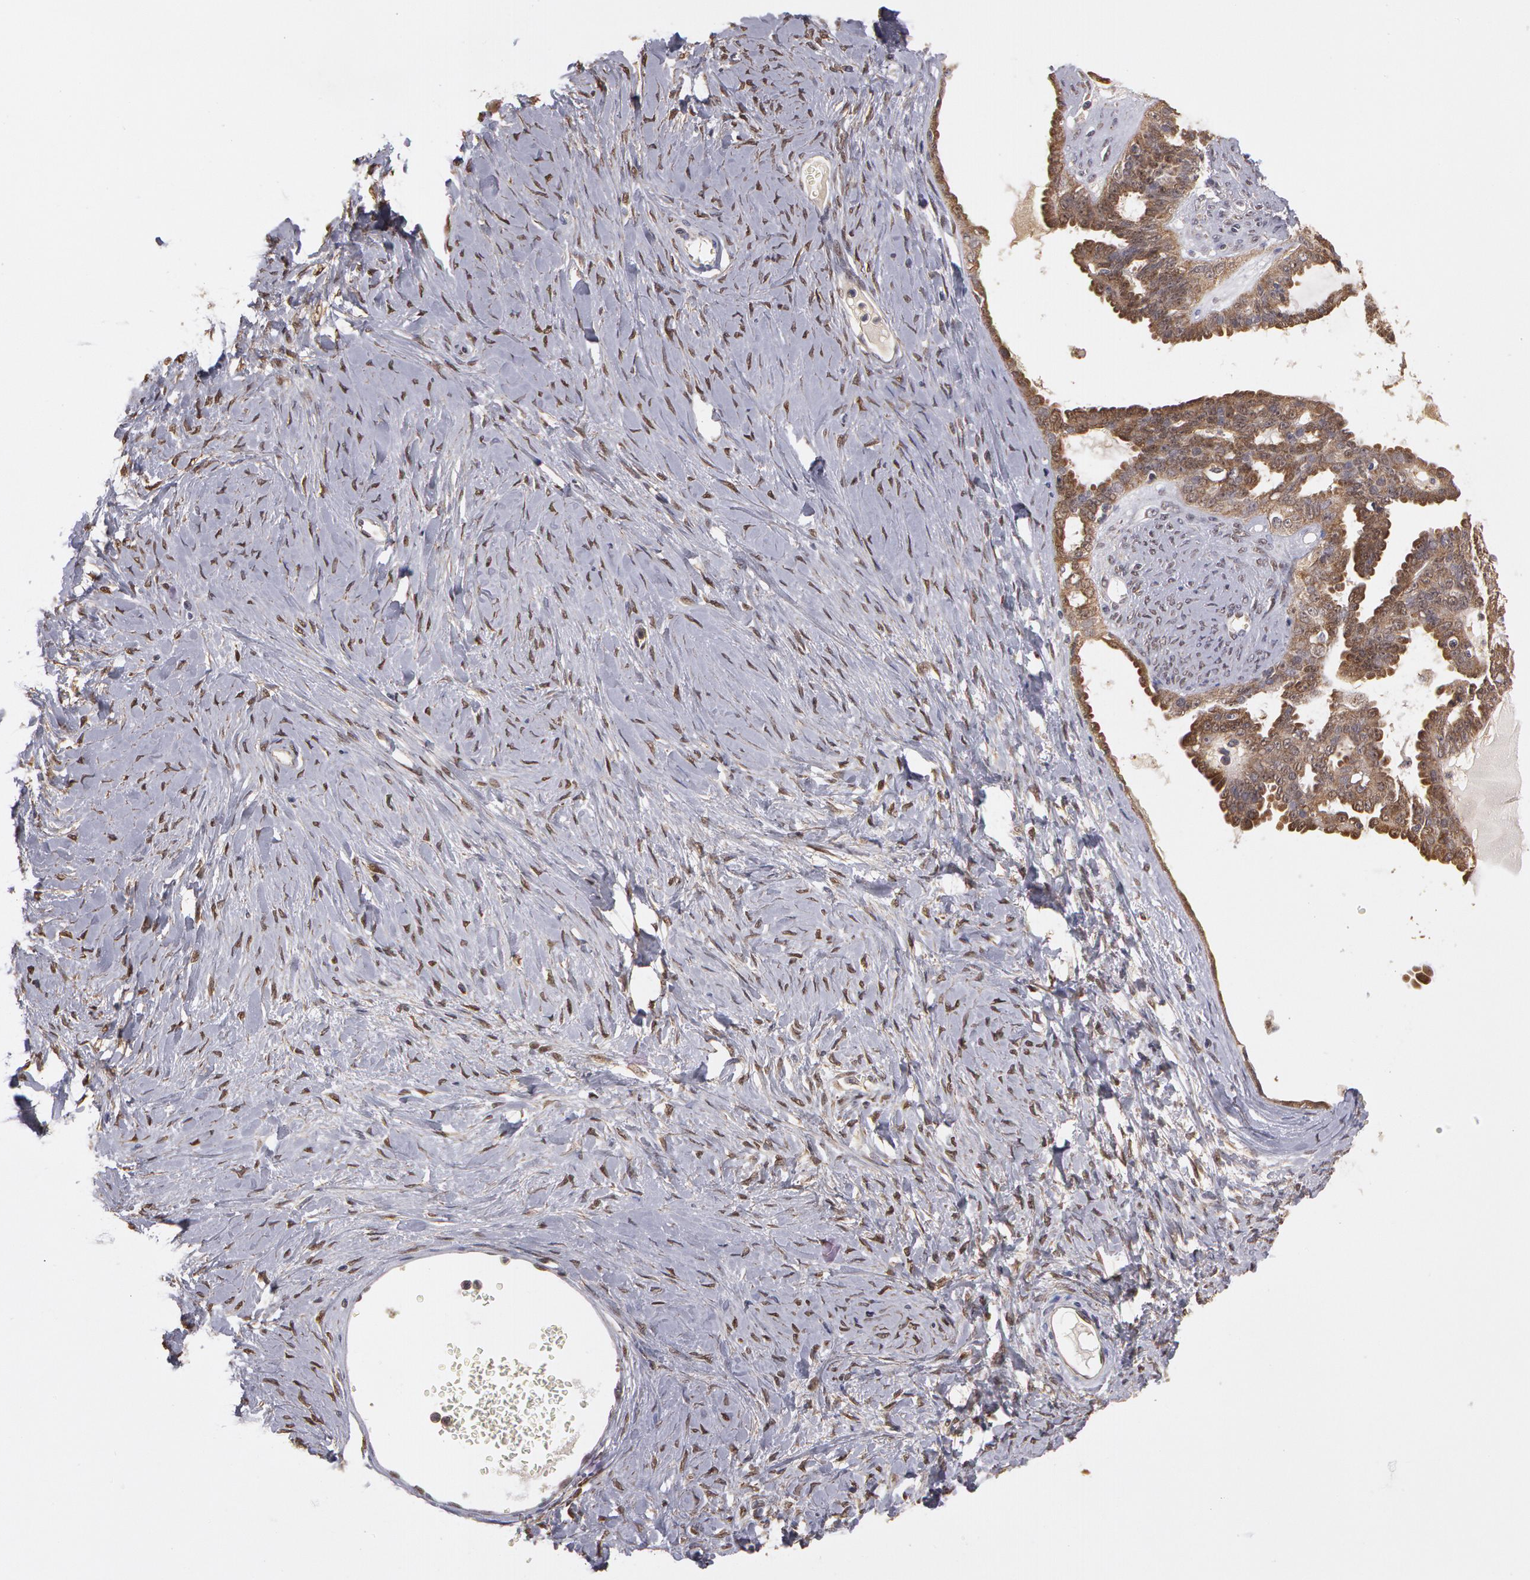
{"staining": {"intensity": "moderate", "quantity": ">75%", "location": "cytoplasmic/membranous"}, "tissue": "ovarian cancer", "cell_type": "Tumor cells", "image_type": "cancer", "snomed": [{"axis": "morphology", "description": "Cystadenocarcinoma, serous, NOS"}, {"axis": "topography", "description": "Ovary"}], "caption": "Moderate cytoplasmic/membranous positivity is appreciated in about >75% of tumor cells in ovarian cancer (serous cystadenocarcinoma).", "gene": "MPST", "patient": {"sex": "female", "age": 71}}